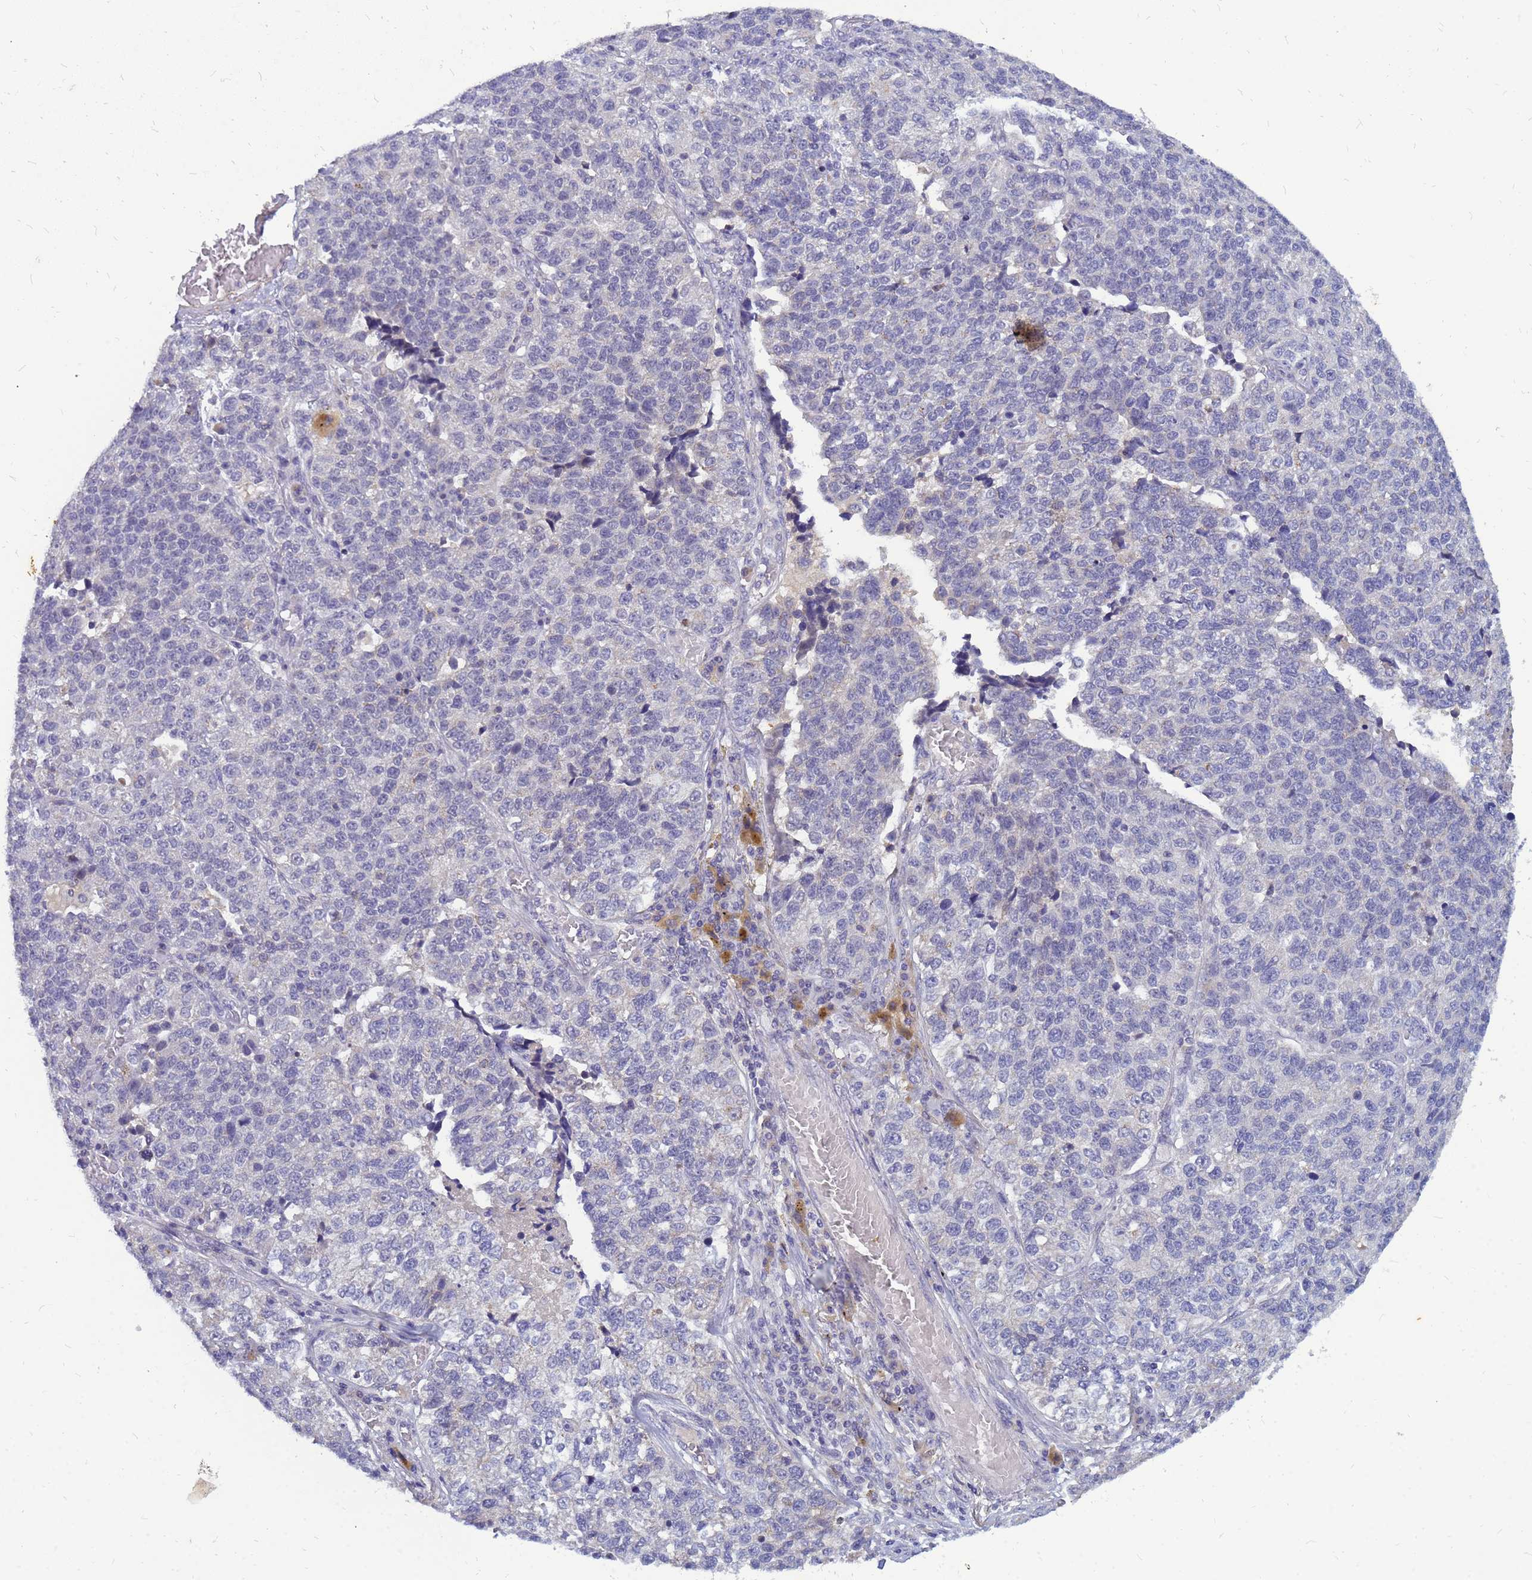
{"staining": {"intensity": "negative", "quantity": "none", "location": "none"}, "tissue": "lung cancer", "cell_type": "Tumor cells", "image_type": "cancer", "snomed": [{"axis": "morphology", "description": "Adenocarcinoma, NOS"}, {"axis": "topography", "description": "Lung"}], "caption": "Immunohistochemistry (IHC) histopathology image of human lung cancer (adenocarcinoma) stained for a protein (brown), which displays no positivity in tumor cells.", "gene": "SRGAP3", "patient": {"sex": "male", "age": 49}}